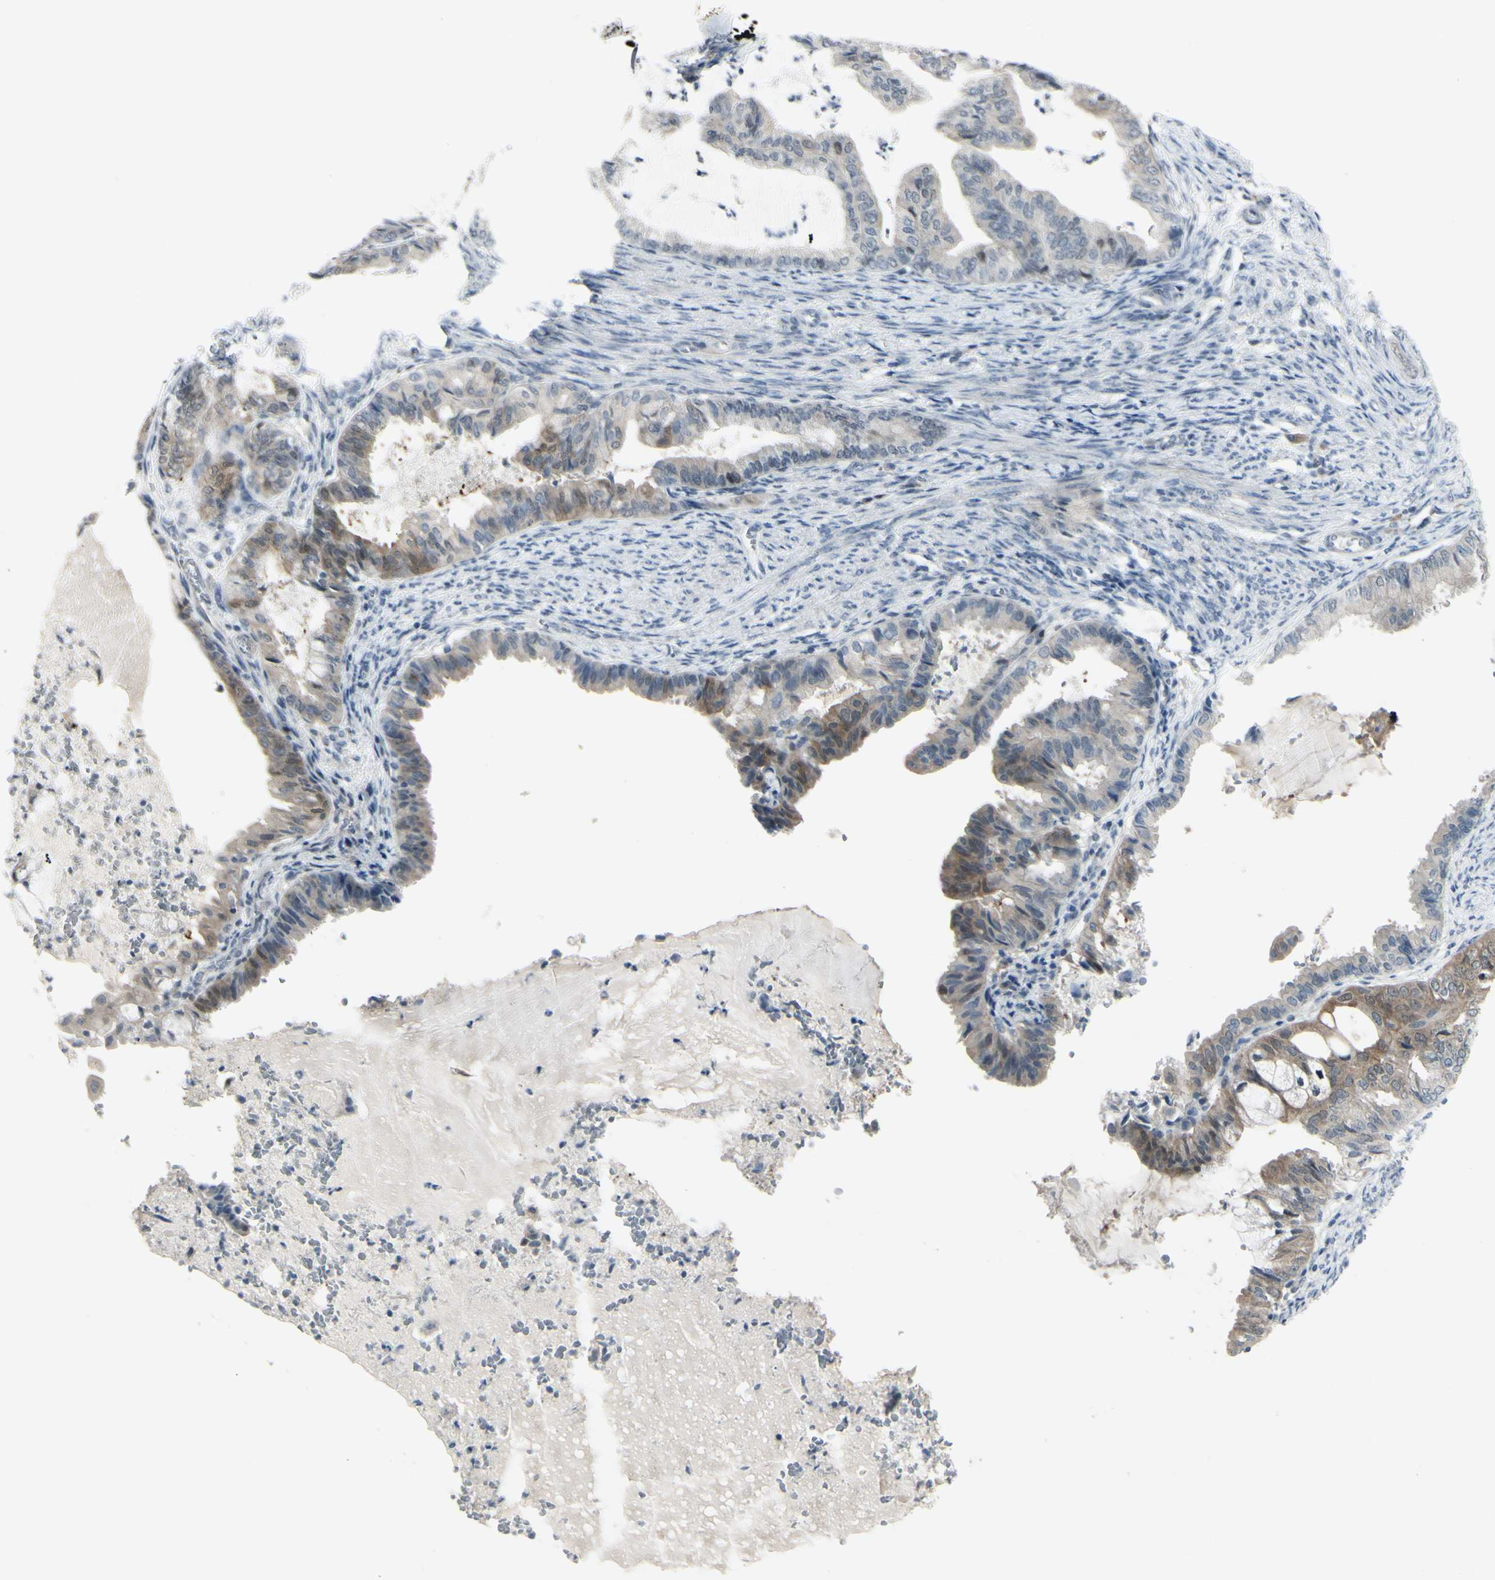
{"staining": {"intensity": "moderate", "quantity": "25%-75%", "location": "cytoplasmic/membranous"}, "tissue": "endometrial cancer", "cell_type": "Tumor cells", "image_type": "cancer", "snomed": [{"axis": "morphology", "description": "Adenocarcinoma, NOS"}, {"axis": "topography", "description": "Endometrium"}], "caption": "Protein staining shows moderate cytoplasmic/membranous expression in about 25%-75% of tumor cells in endometrial cancer (adenocarcinoma).", "gene": "ETNK1", "patient": {"sex": "female", "age": 86}}